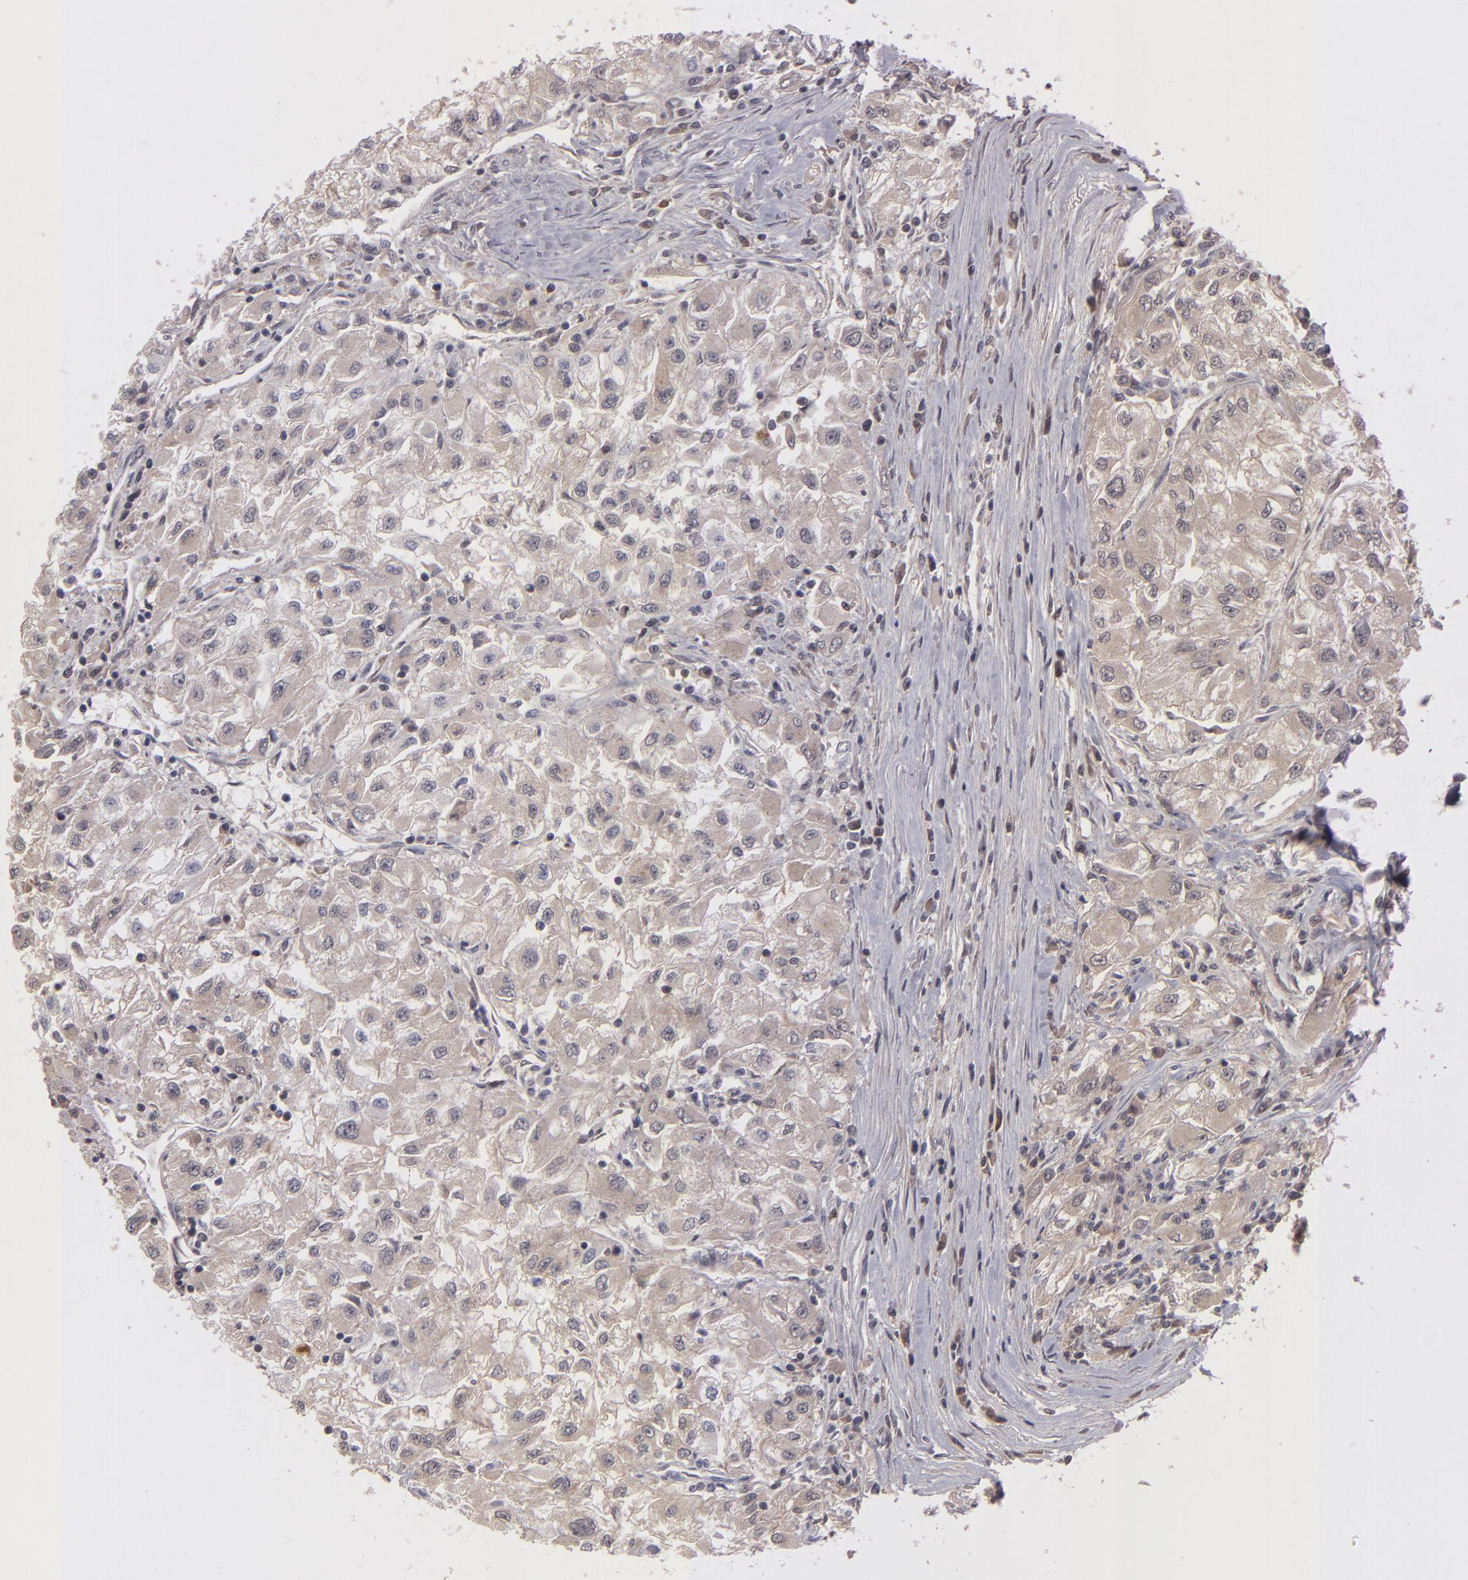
{"staining": {"intensity": "negative", "quantity": "none", "location": "none"}, "tissue": "renal cancer", "cell_type": "Tumor cells", "image_type": "cancer", "snomed": [{"axis": "morphology", "description": "Adenocarcinoma, NOS"}, {"axis": "topography", "description": "Kidney"}], "caption": "This photomicrograph is of renal cancer (adenocarcinoma) stained with immunohistochemistry (IHC) to label a protein in brown with the nuclei are counter-stained blue. There is no positivity in tumor cells.", "gene": "ITIH4", "patient": {"sex": "male", "age": 59}}